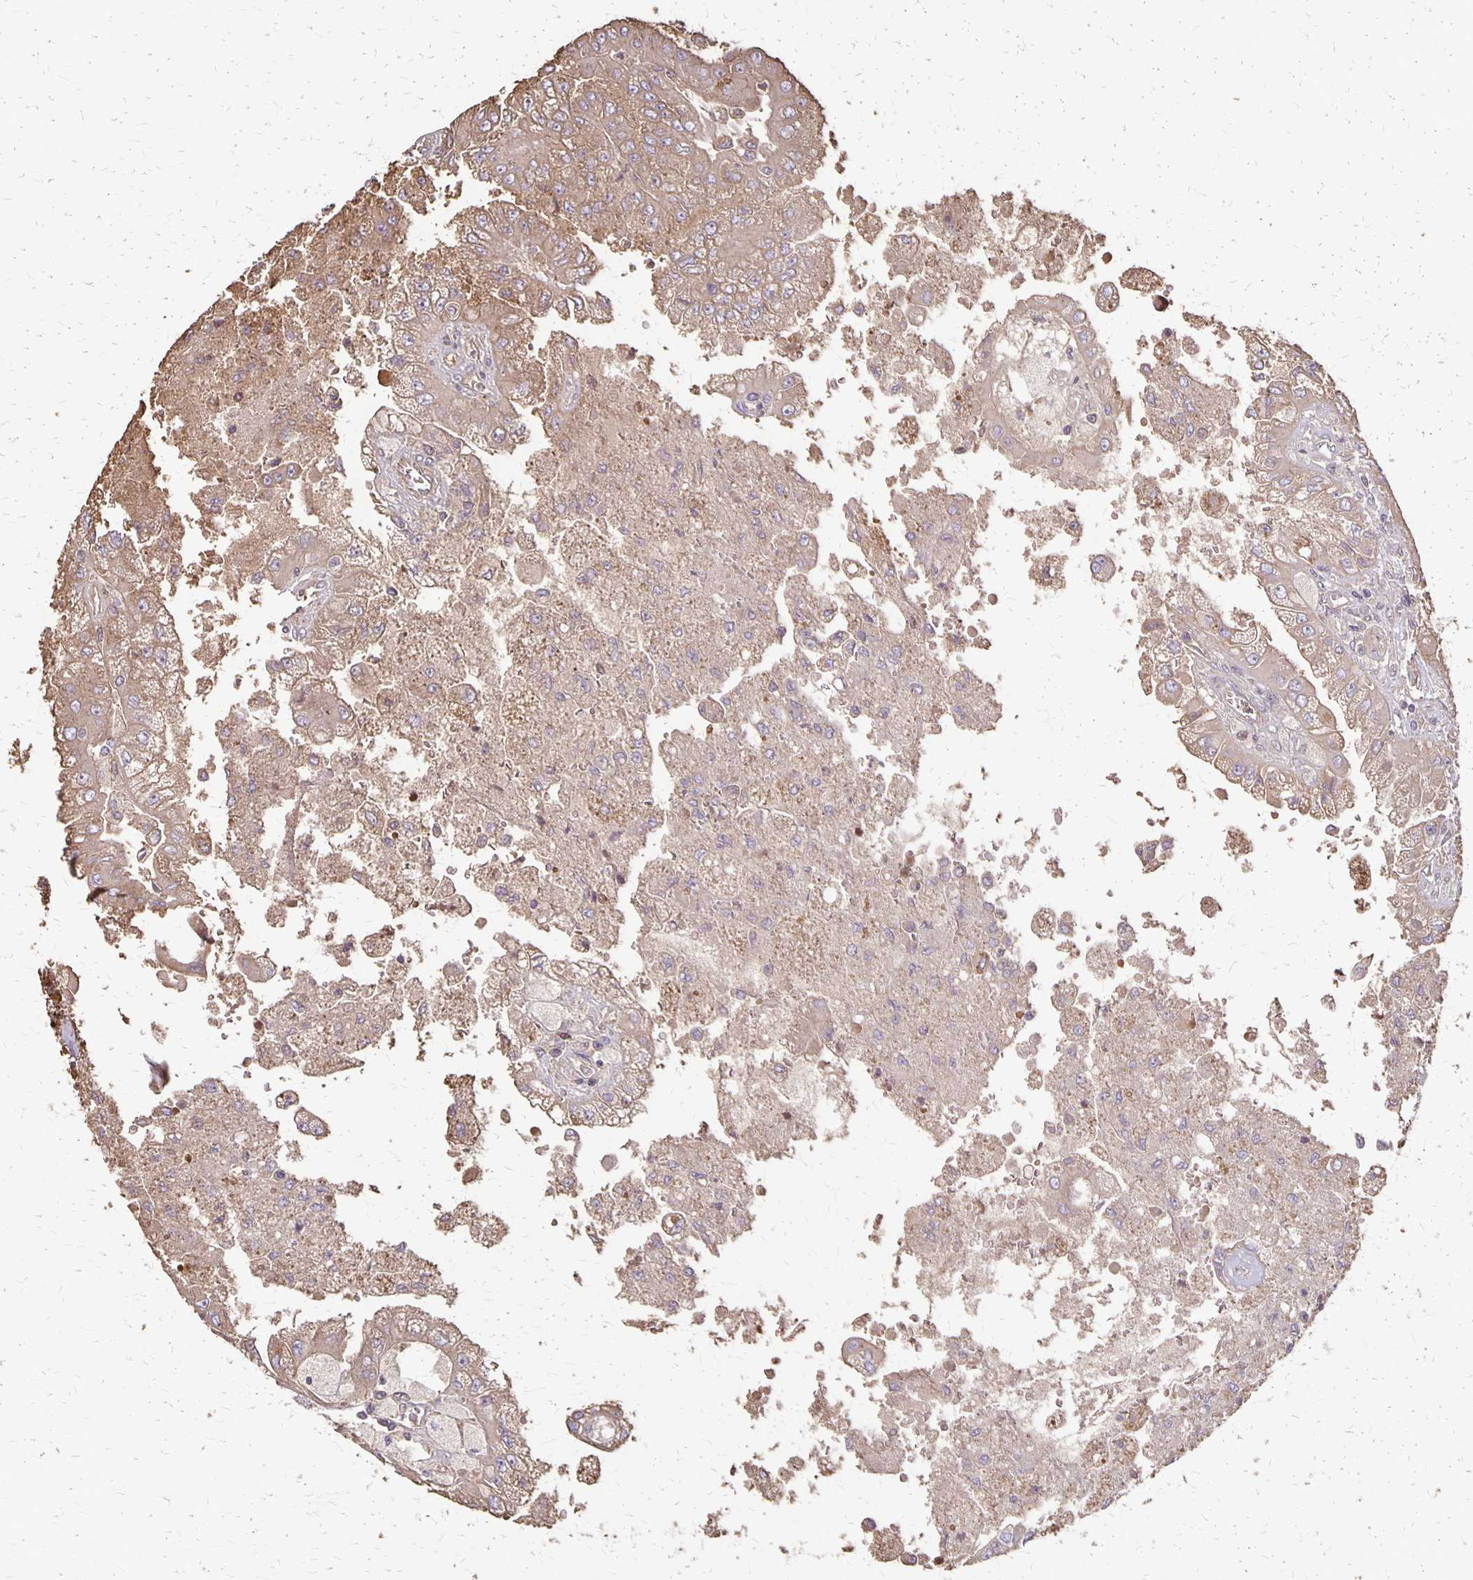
{"staining": {"intensity": "weak", "quantity": "<25%", "location": "cytoplasmic/membranous"}, "tissue": "renal cancer", "cell_type": "Tumor cells", "image_type": "cancer", "snomed": [{"axis": "morphology", "description": "Adenocarcinoma, NOS"}, {"axis": "topography", "description": "Kidney"}], "caption": "IHC histopathology image of neoplastic tissue: human renal adenocarcinoma stained with DAB (3,3'-diaminobenzidine) exhibits no significant protein staining in tumor cells. (DAB immunohistochemistry (IHC), high magnification).", "gene": "PROM2", "patient": {"sex": "male", "age": 58}}